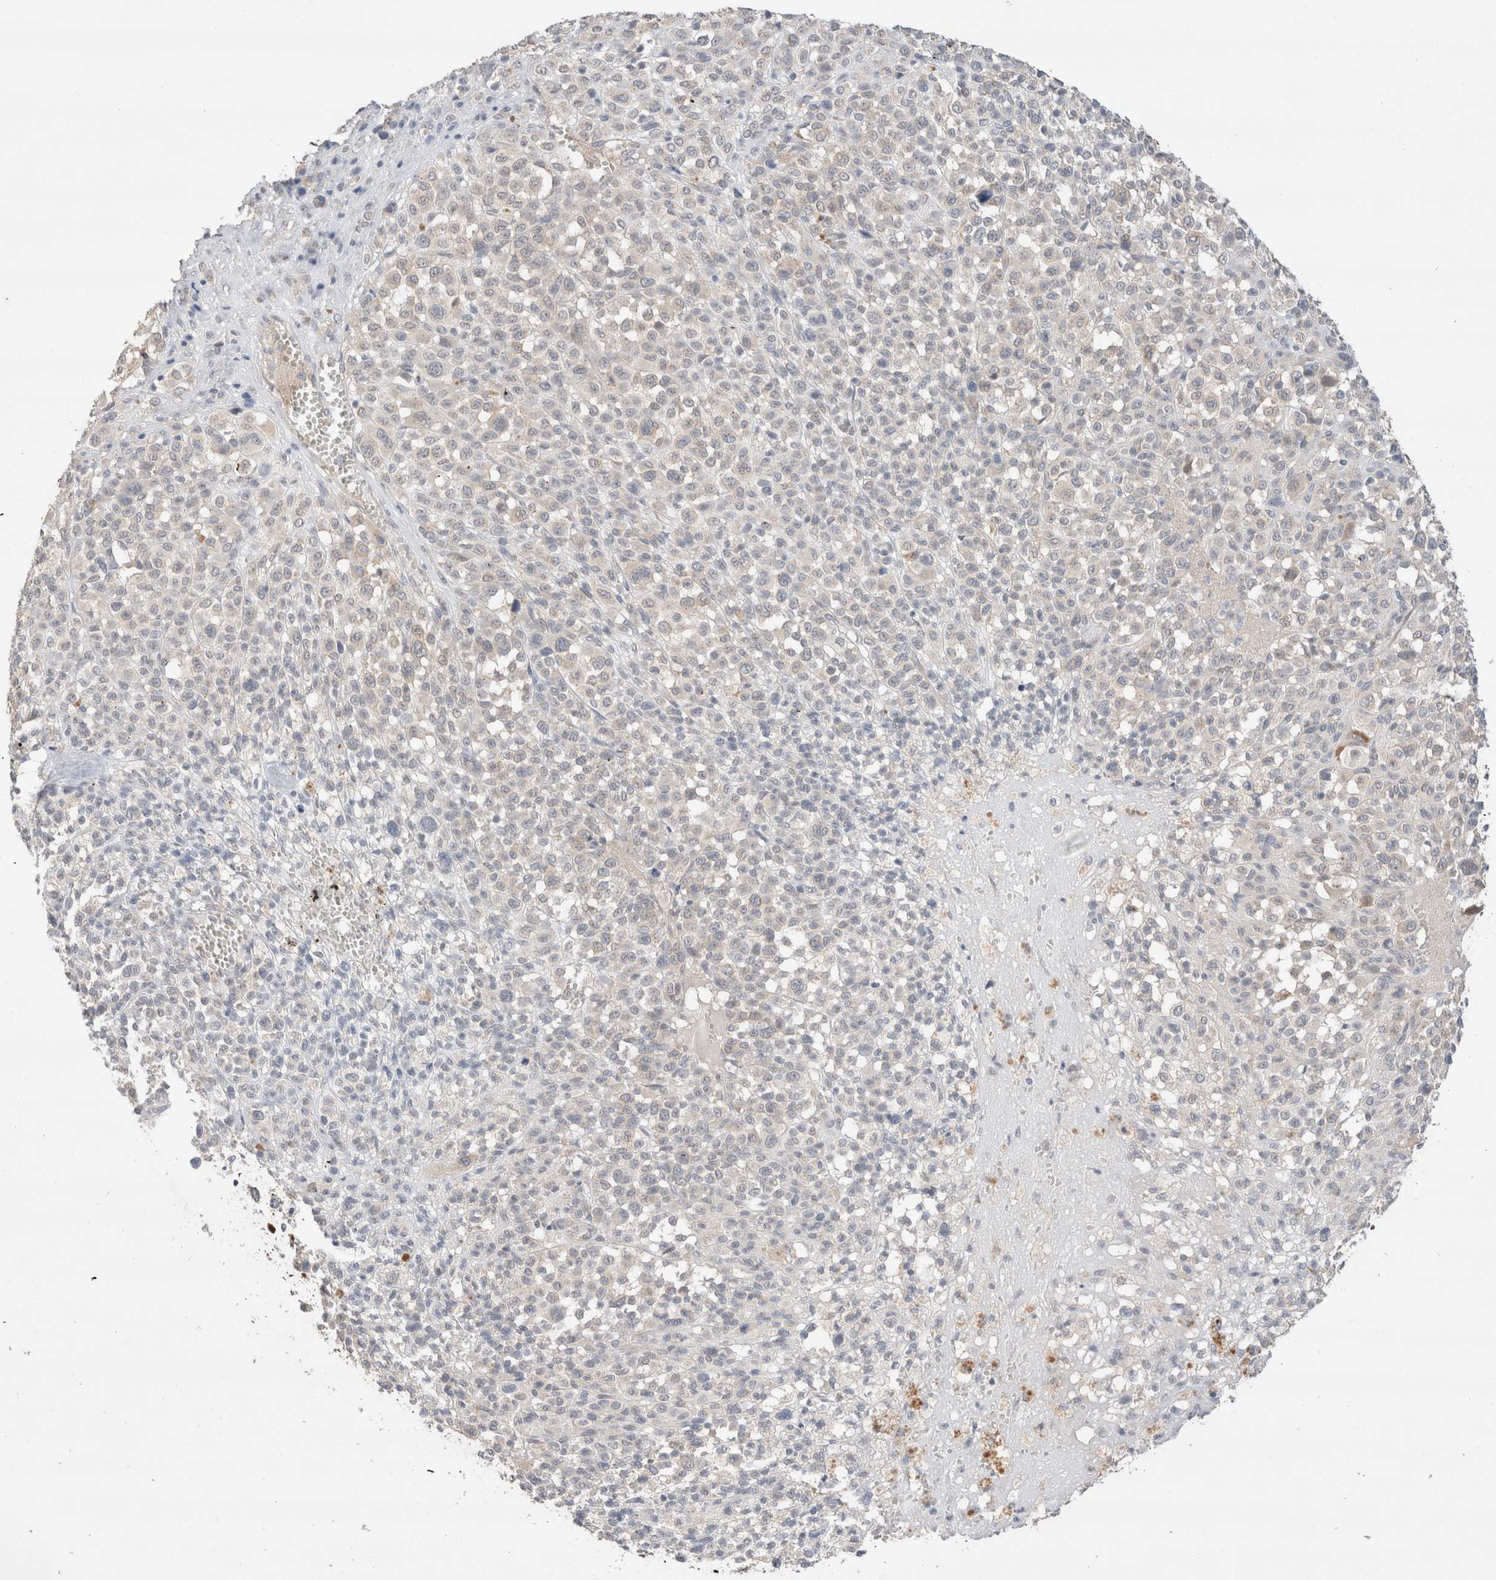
{"staining": {"intensity": "negative", "quantity": "none", "location": "none"}, "tissue": "melanoma", "cell_type": "Tumor cells", "image_type": "cancer", "snomed": [{"axis": "morphology", "description": "Malignant melanoma, Metastatic site"}, {"axis": "topography", "description": "Skin"}], "caption": "DAB (3,3'-diaminobenzidine) immunohistochemical staining of melanoma displays no significant positivity in tumor cells.", "gene": "TRIM41", "patient": {"sex": "female", "age": 74}}